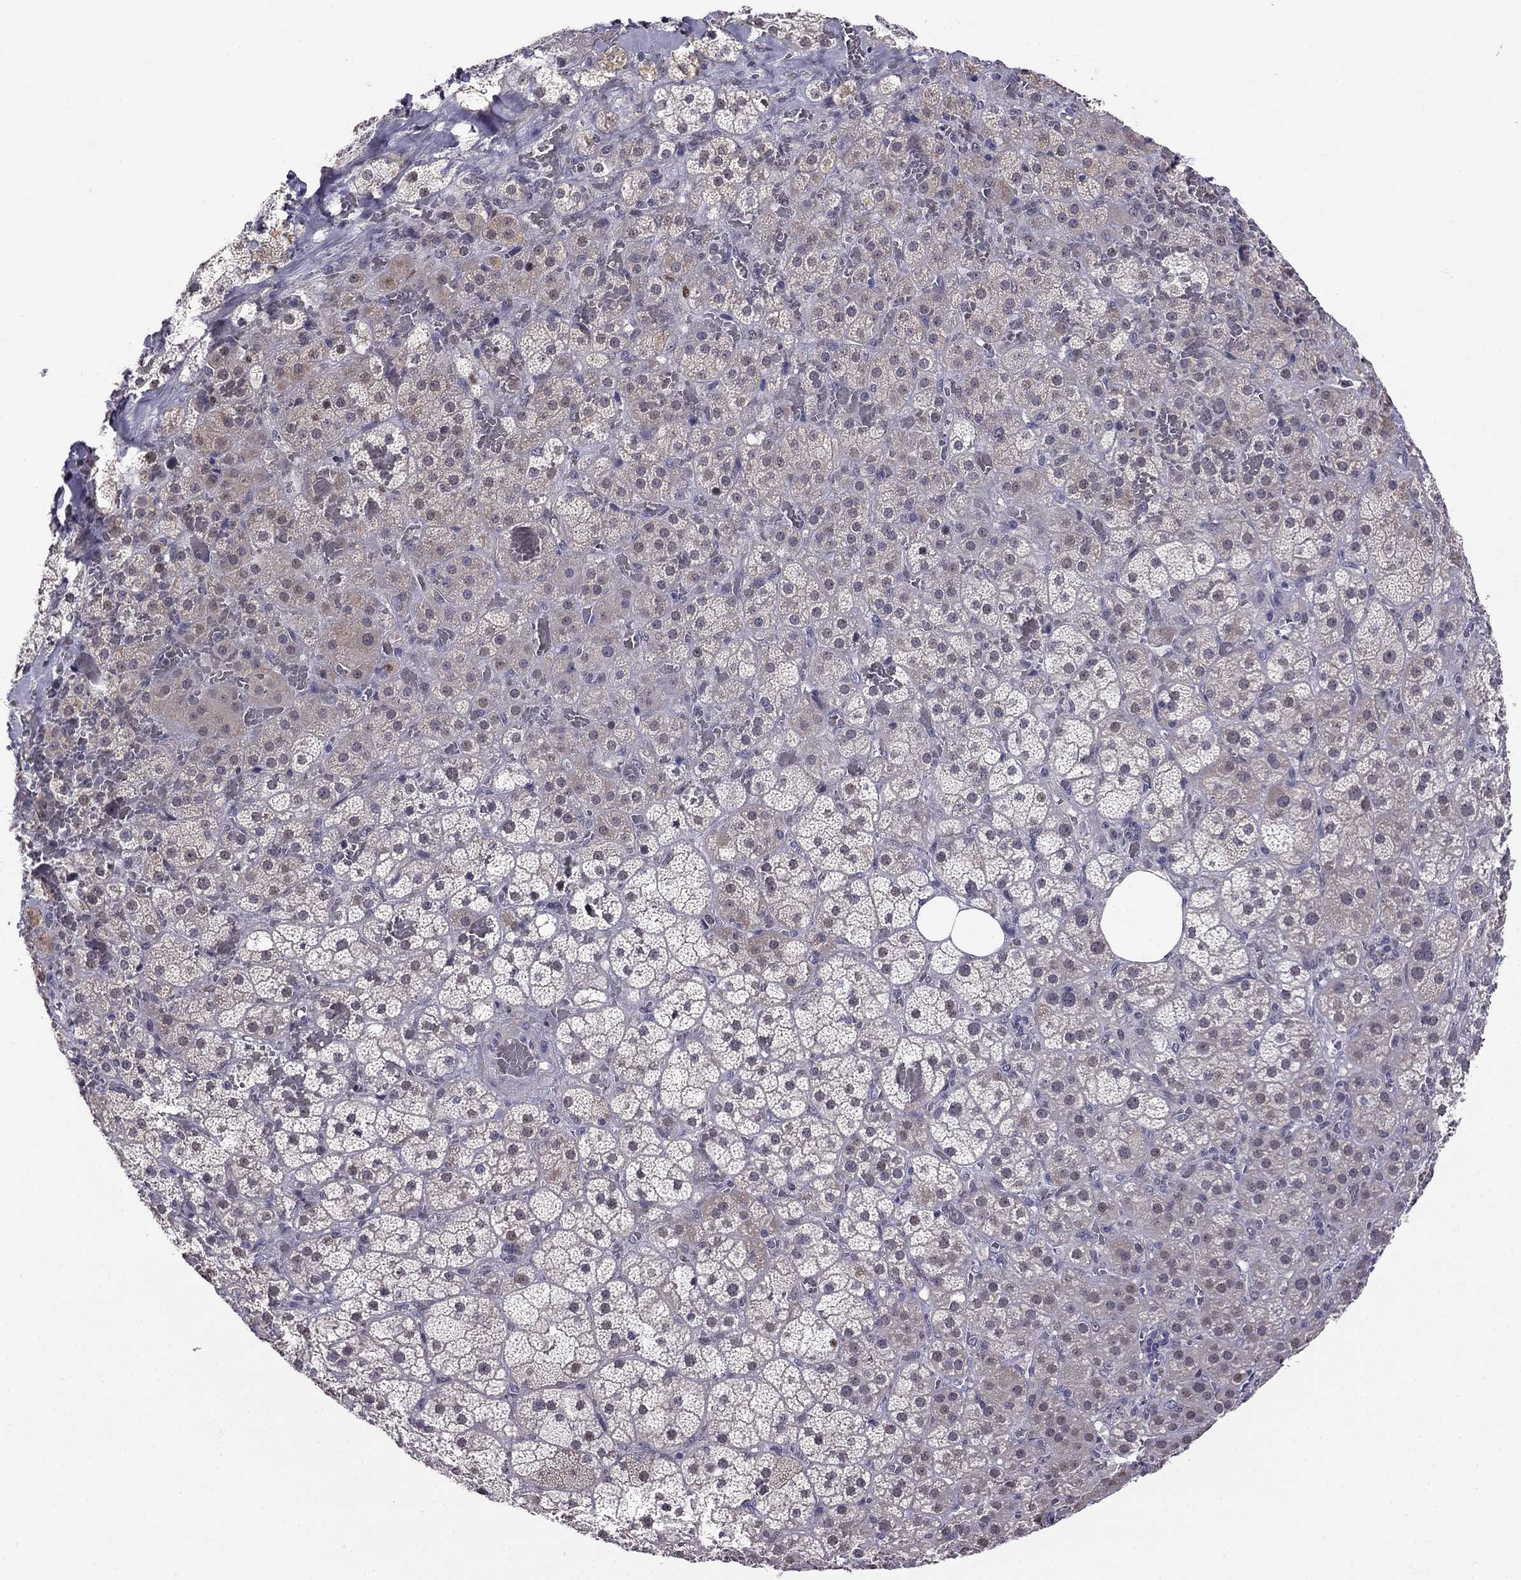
{"staining": {"intensity": "weak", "quantity": "<25%", "location": "cytoplasmic/membranous"}, "tissue": "adrenal gland", "cell_type": "Glandular cells", "image_type": "normal", "snomed": [{"axis": "morphology", "description": "Normal tissue, NOS"}, {"axis": "topography", "description": "Adrenal gland"}], "caption": "This is a micrograph of immunohistochemistry (IHC) staining of unremarkable adrenal gland, which shows no staining in glandular cells.", "gene": "LRRC39", "patient": {"sex": "male", "age": 57}}